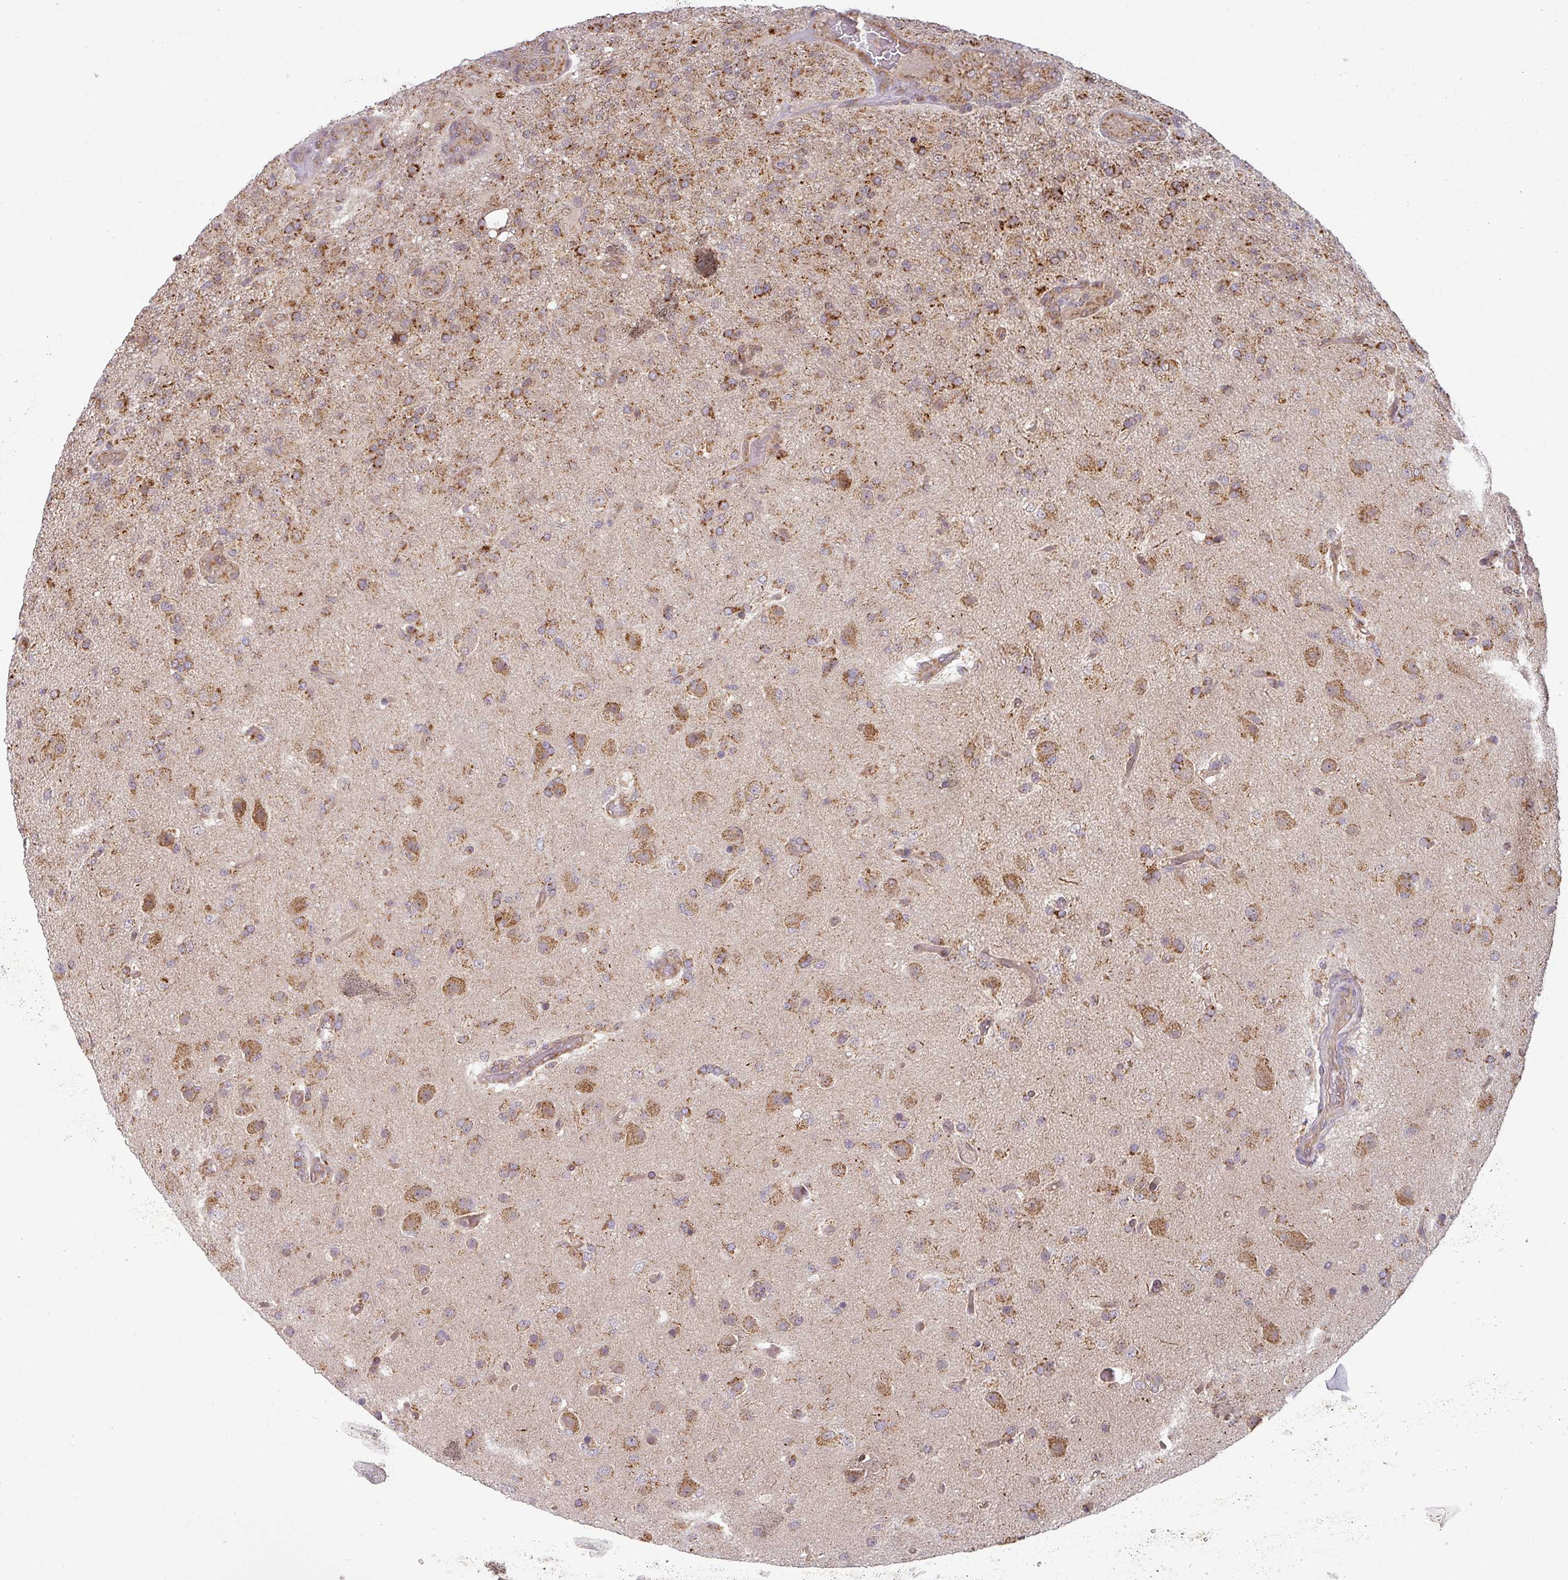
{"staining": {"intensity": "moderate", "quantity": ">75%", "location": "cytoplasmic/membranous"}, "tissue": "glioma", "cell_type": "Tumor cells", "image_type": "cancer", "snomed": [{"axis": "morphology", "description": "Glioma, malignant, High grade"}, {"axis": "topography", "description": "Brain"}], "caption": "Moderate cytoplasmic/membranous positivity for a protein is seen in approximately >75% of tumor cells of glioma using immunohistochemistry.", "gene": "MRPS16", "patient": {"sex": "female", "age": 74}}